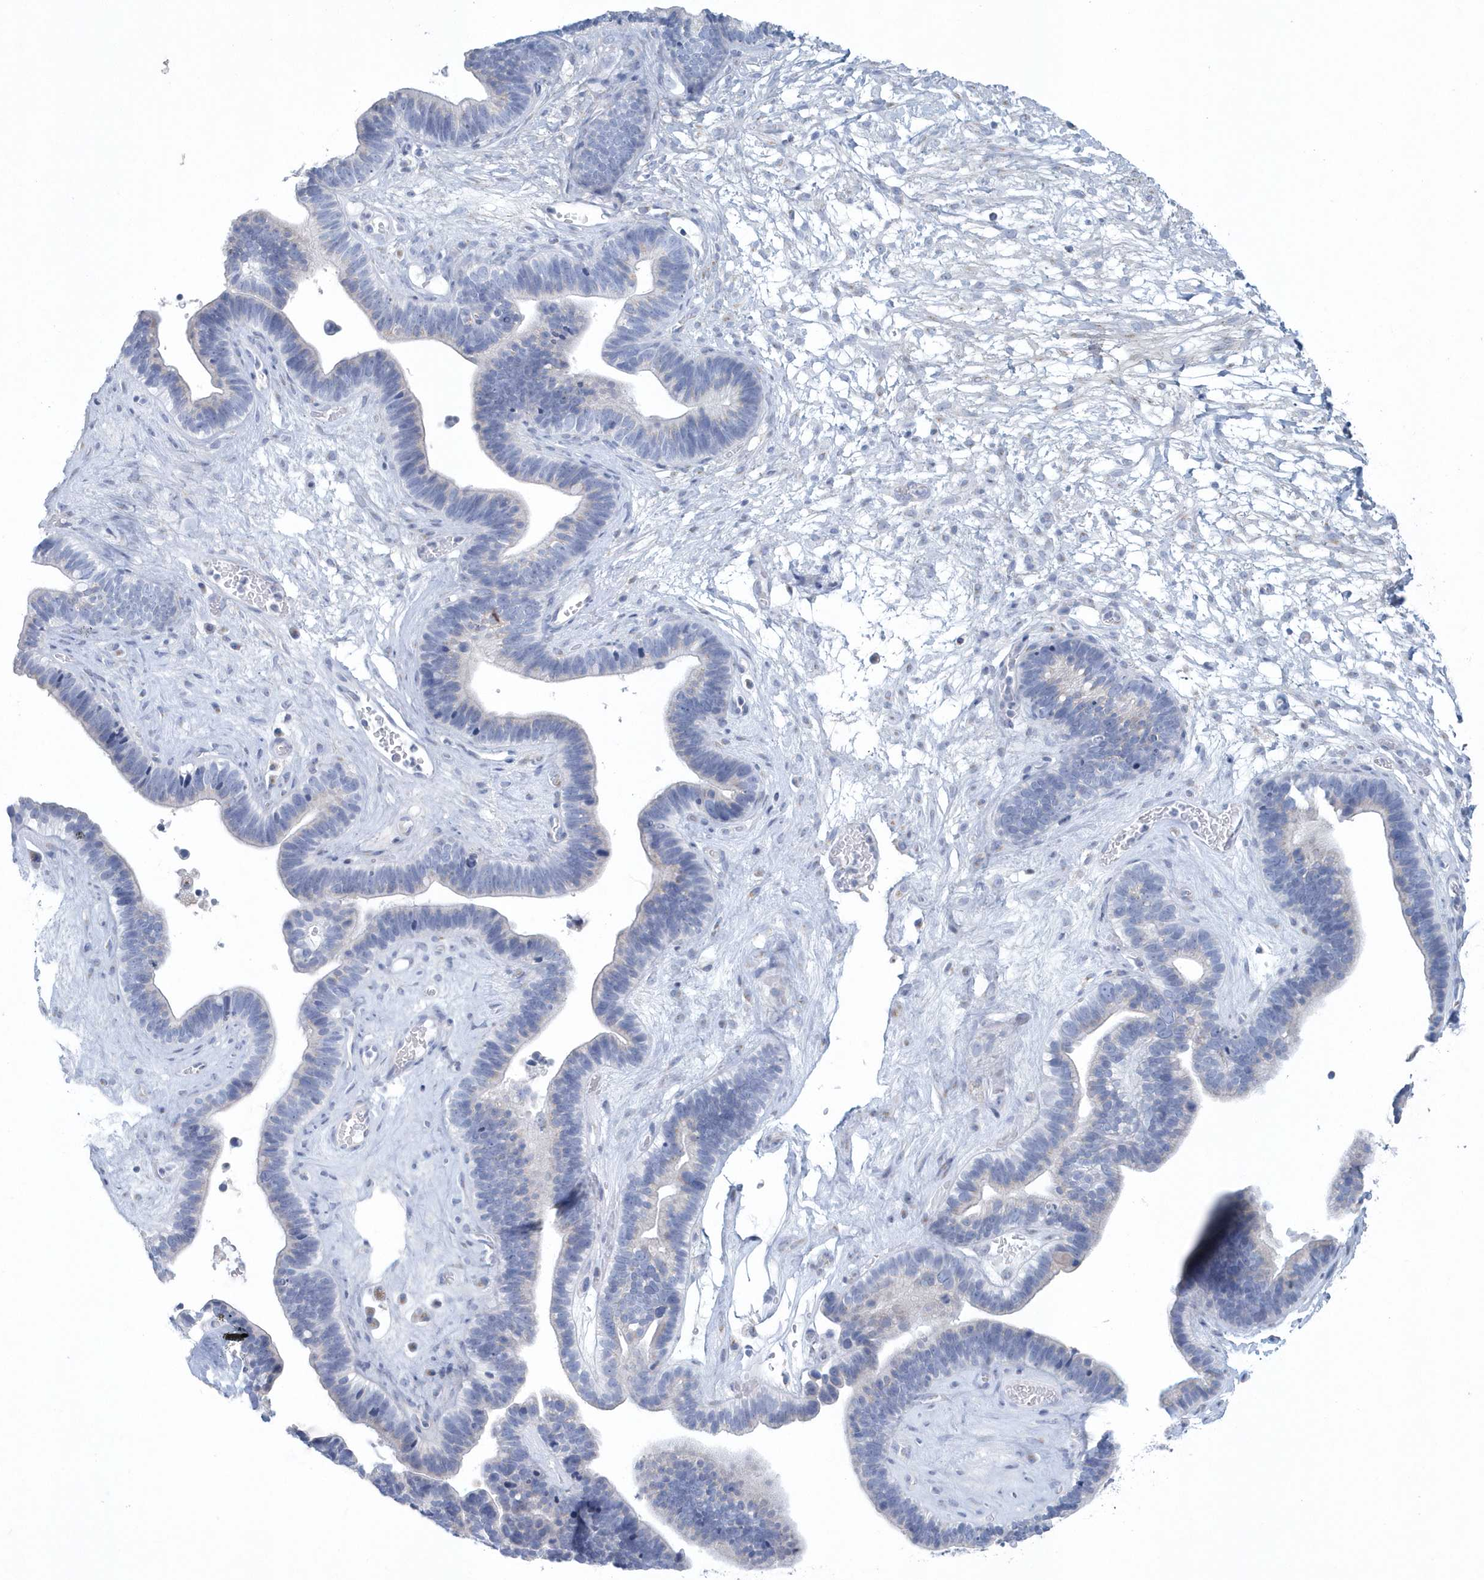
{"staining": {"intensity": "negative", "quantity": "none", "location": "none"}, "tissue": "ovarian cancer", "cell_type": "Tumor cells", "image_type": "cancer", "snomed": [{"axis": "morphology", "description": "Cystadenocarcinoma, serous, NOS"}, {"axis": "topography", "description": "Ovary"}], "caption": "Ovarian cancer was stained to show a protein in brown. There is no significant positivity in tumor cells.", "gene": "SPATA18", "patient": {"sex": "female", "age": 56}}